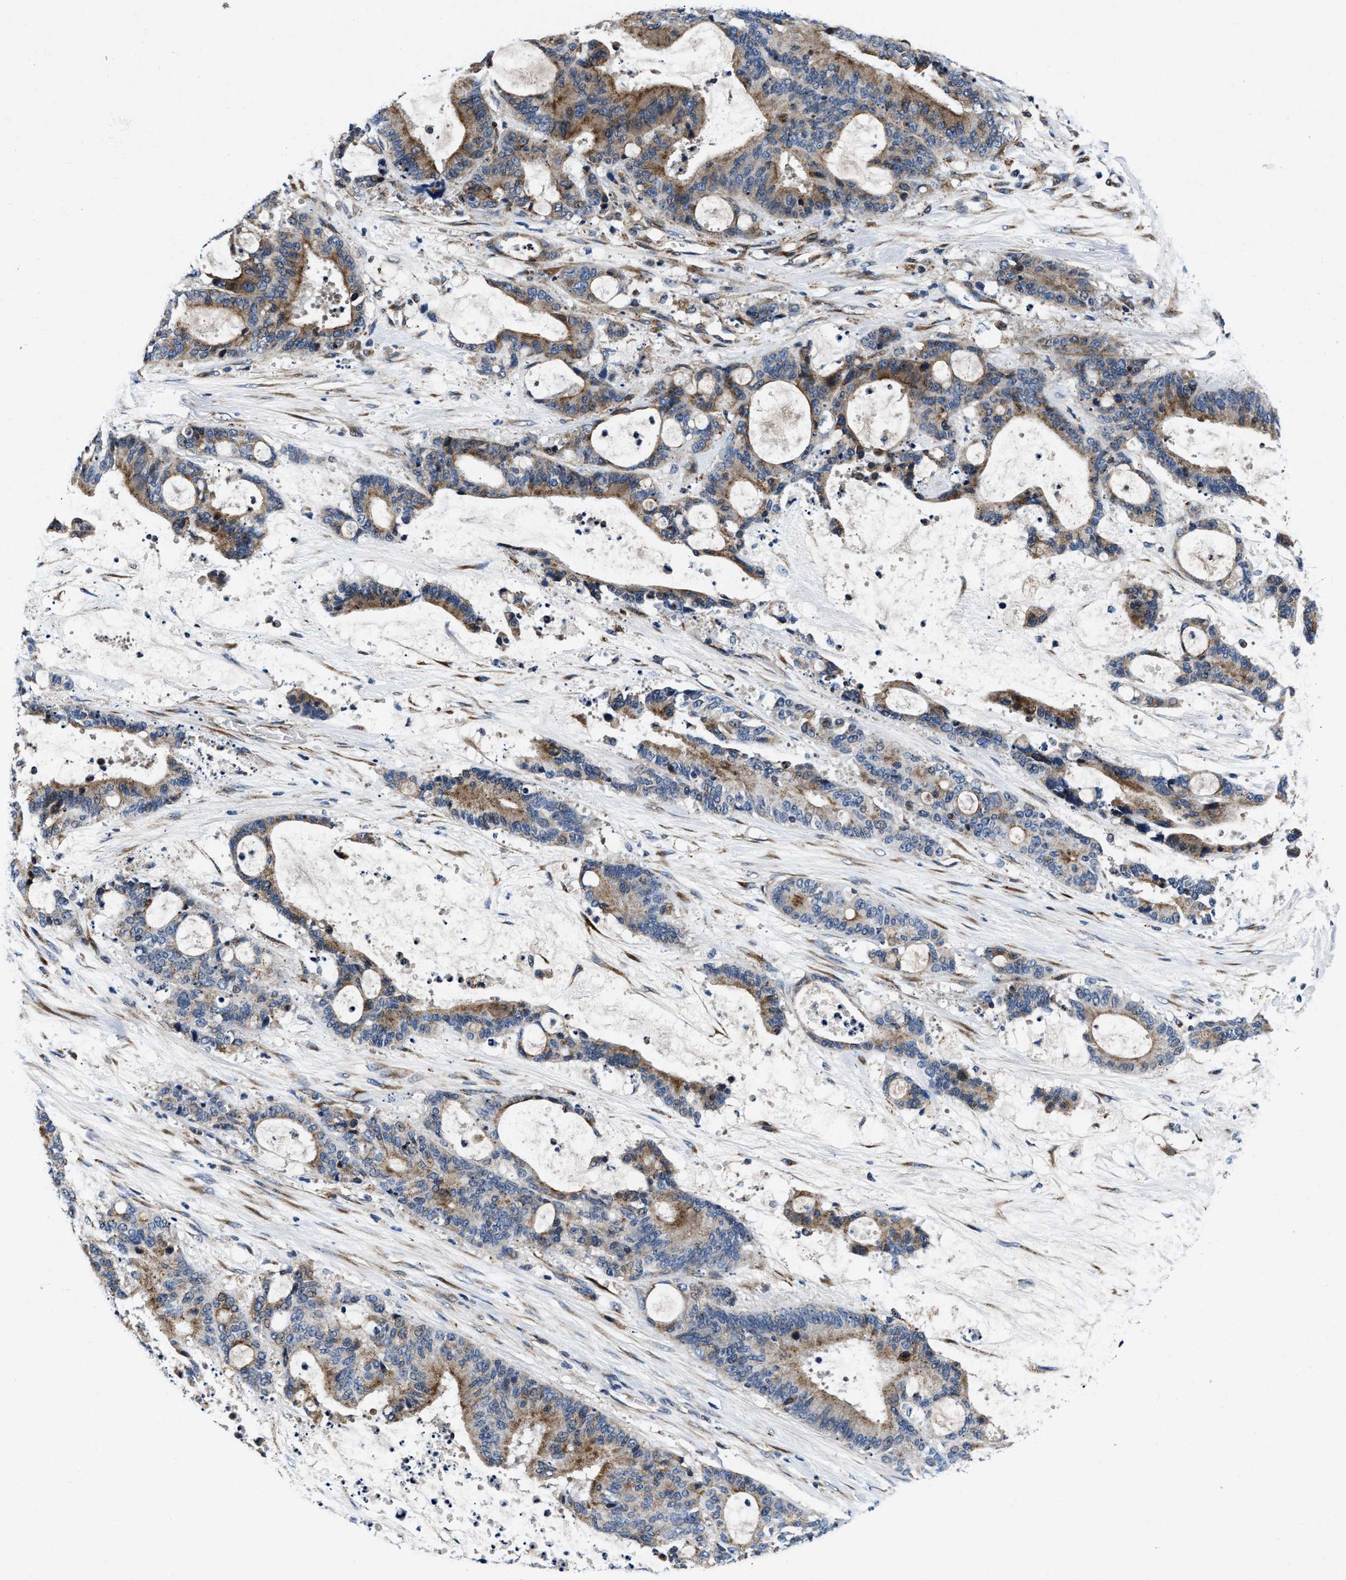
{"staining": {"intensity": "moderate", "quantity": ">75%", "location": "cytoplasmic/membranous"}, "tissue": "liver cancer", "cell_type": "Tumor cells", "image_type": "cancer", "snomed": [{"axis": "morphology", "description": "Normal tissue, NOS"}, {"axis": "morphology", "description": "Cholangiocarcinoma"}, {"axis": "topography", "description": "Liver"}, {"axis": "topography", "description": "Peripheral nerve tissue"}], "caption": "Protein staining demonstrates moderate cytoplasmic/membranous positivity in about >75% of tumor cells in cholangiocarcinoma (liver).", "gene": "C2orf66", "patient": {"sex": "female", "age": 73}}